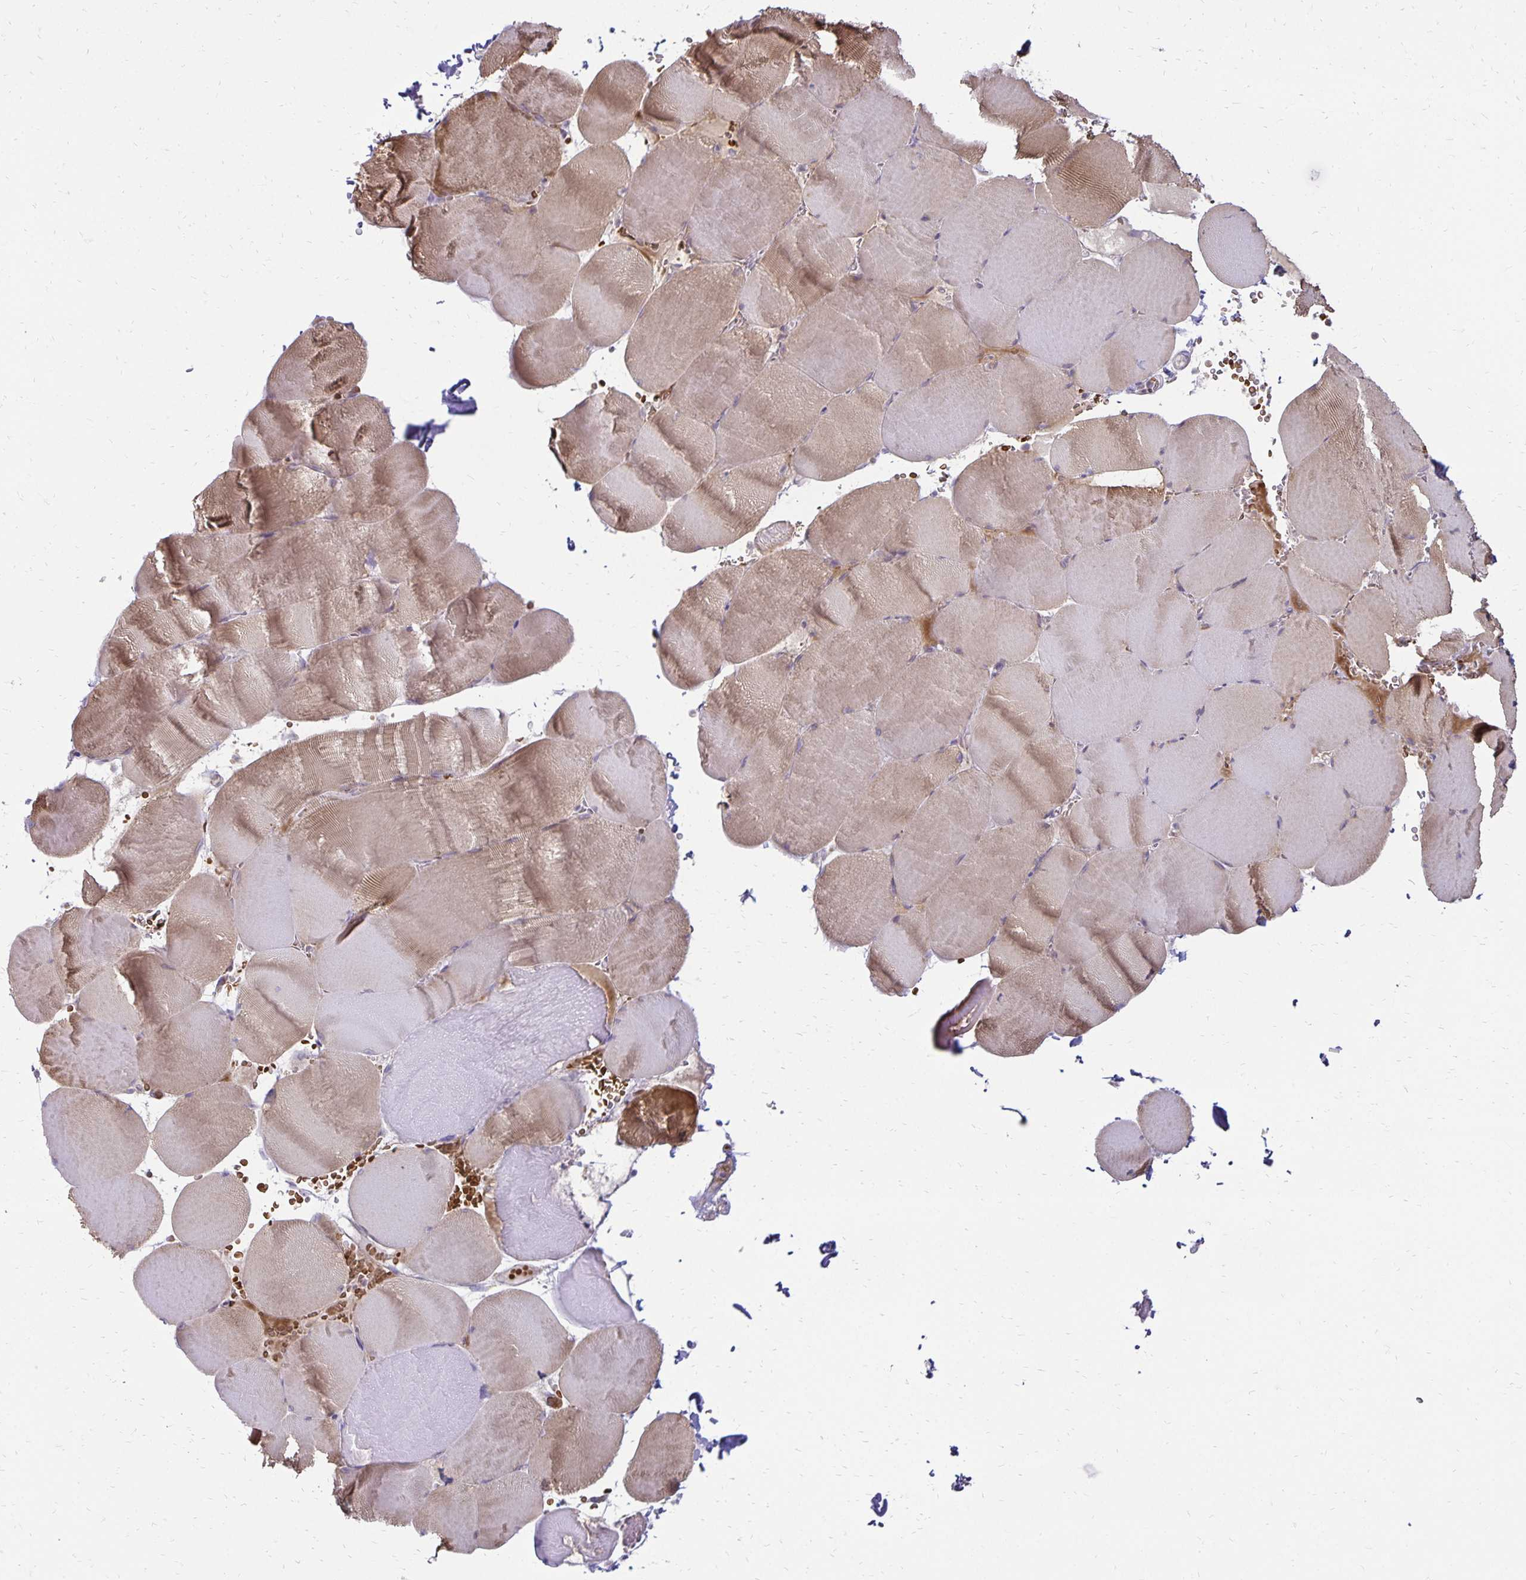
{"staining": {"intensity": "weak", "quantity": "25%-75%", "location": "cytoplasmic/membranous"}, "tissue": "skeletal muscle", "cell_type": "Myocytes", "image_type": "normal", "snomed": [{"axis": "morphology", "description": "Normal tissue, NOS"}, {"axis": "topography", "description": "Skeletal muscle"}, {"axis": "topography", "description": "Head-Neck"}], "caption": "Protein staining of benign skeletal muscle displays weak cytoplasmic/membranous expression in about 25%-75% of myocytes. (IHC, brightfield microscopy, high magnification).", "gene": "FN3K", "patient": {"sex": "male", "age": 66}}